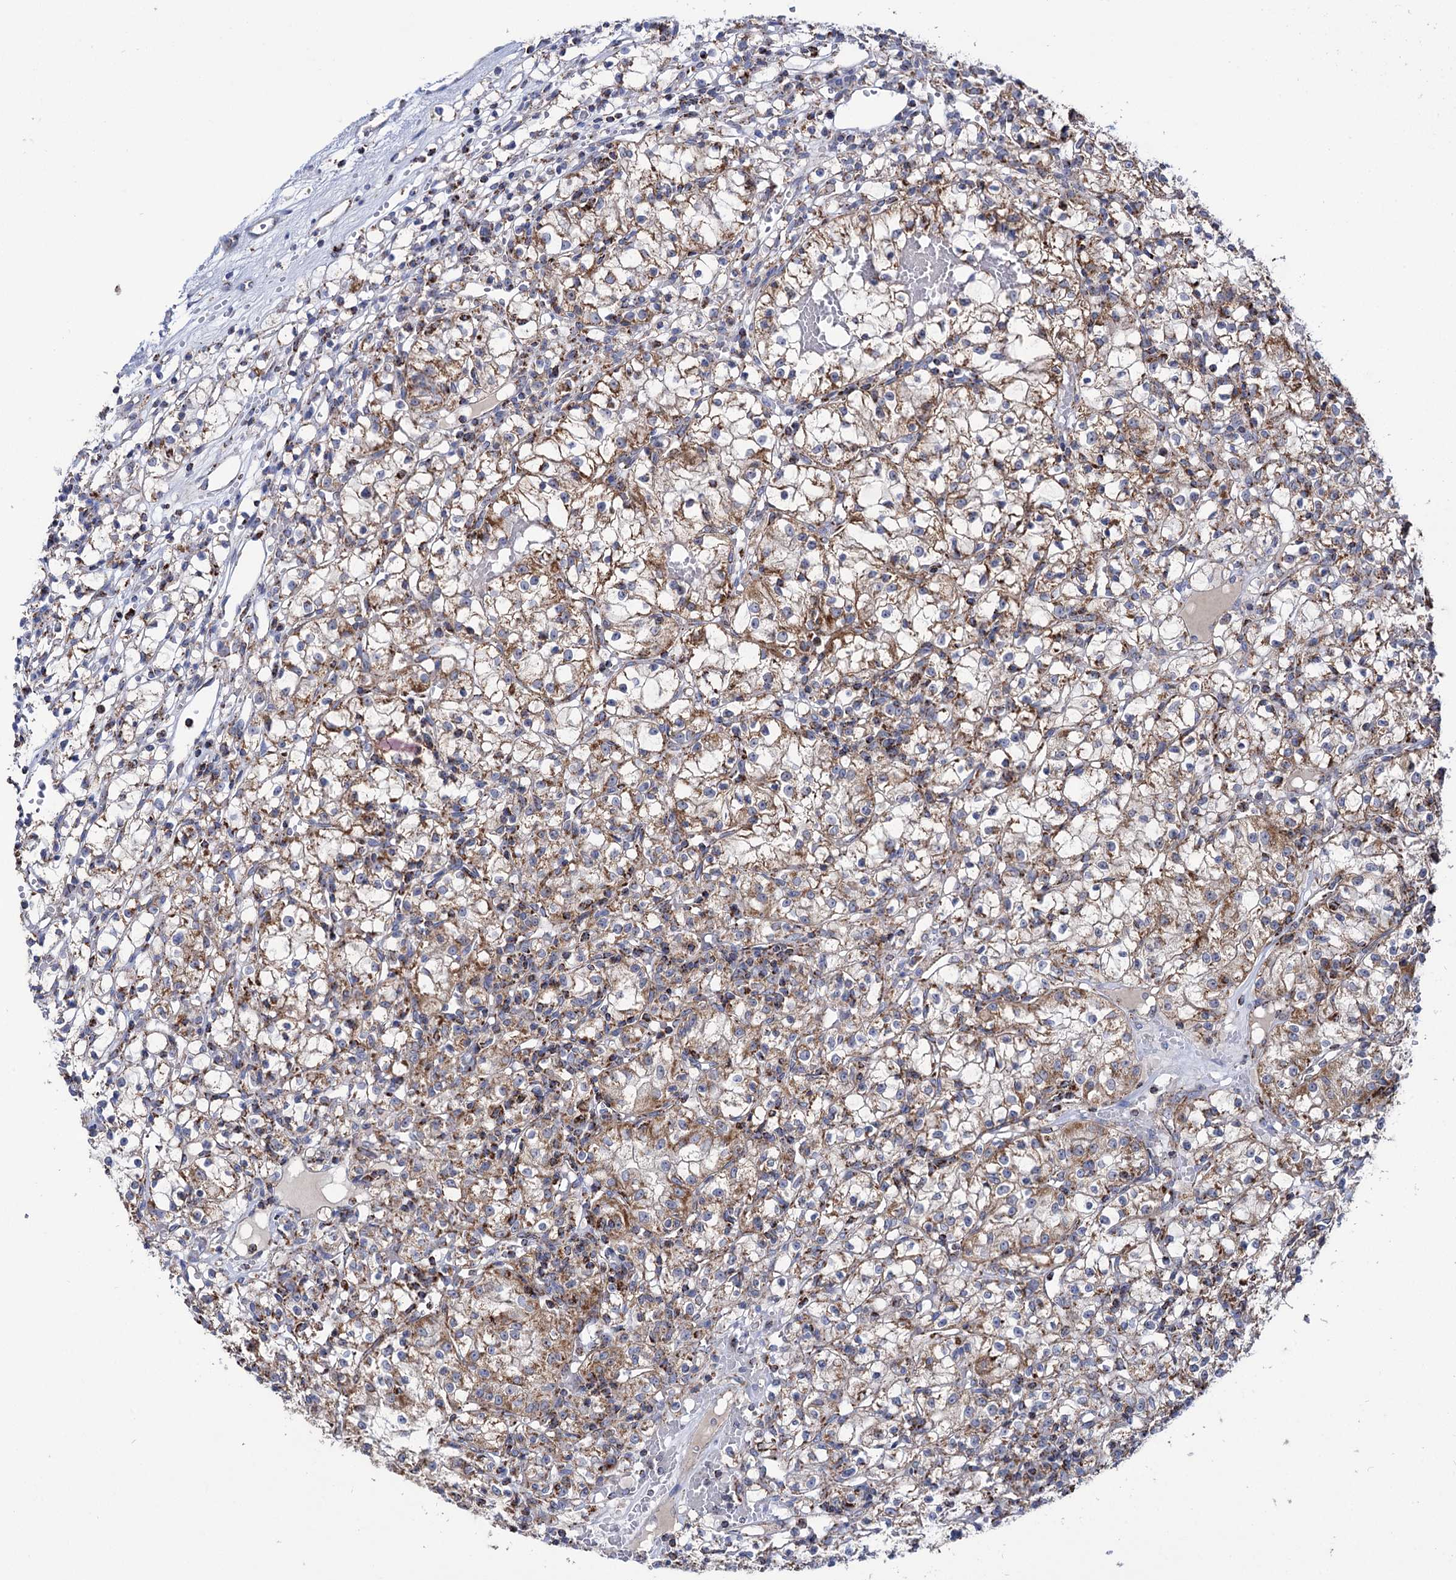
{"staining": {"intensity": "moderate", "quantity": ">75%", "location": "cytoplasmic/membranous"}, "tissue": "renal cancer", "cell_type": "Tumor cells", "image_type": "cancer", "snomed": [{"axis": "morphology", "description": "Adenocarcinoma, NOS"}, {"axis": "topography", "description": "Kidney"}], "caption": "Immunohistochemistry (IHC) of renal cancer (adenocarcinoma) exhibits medium levels of moderate cytoplasmic/membranous positivity in about >75% of tumor cells.", "gene": "ABHD10", "patient": {"sex": "female", "age": 59}}